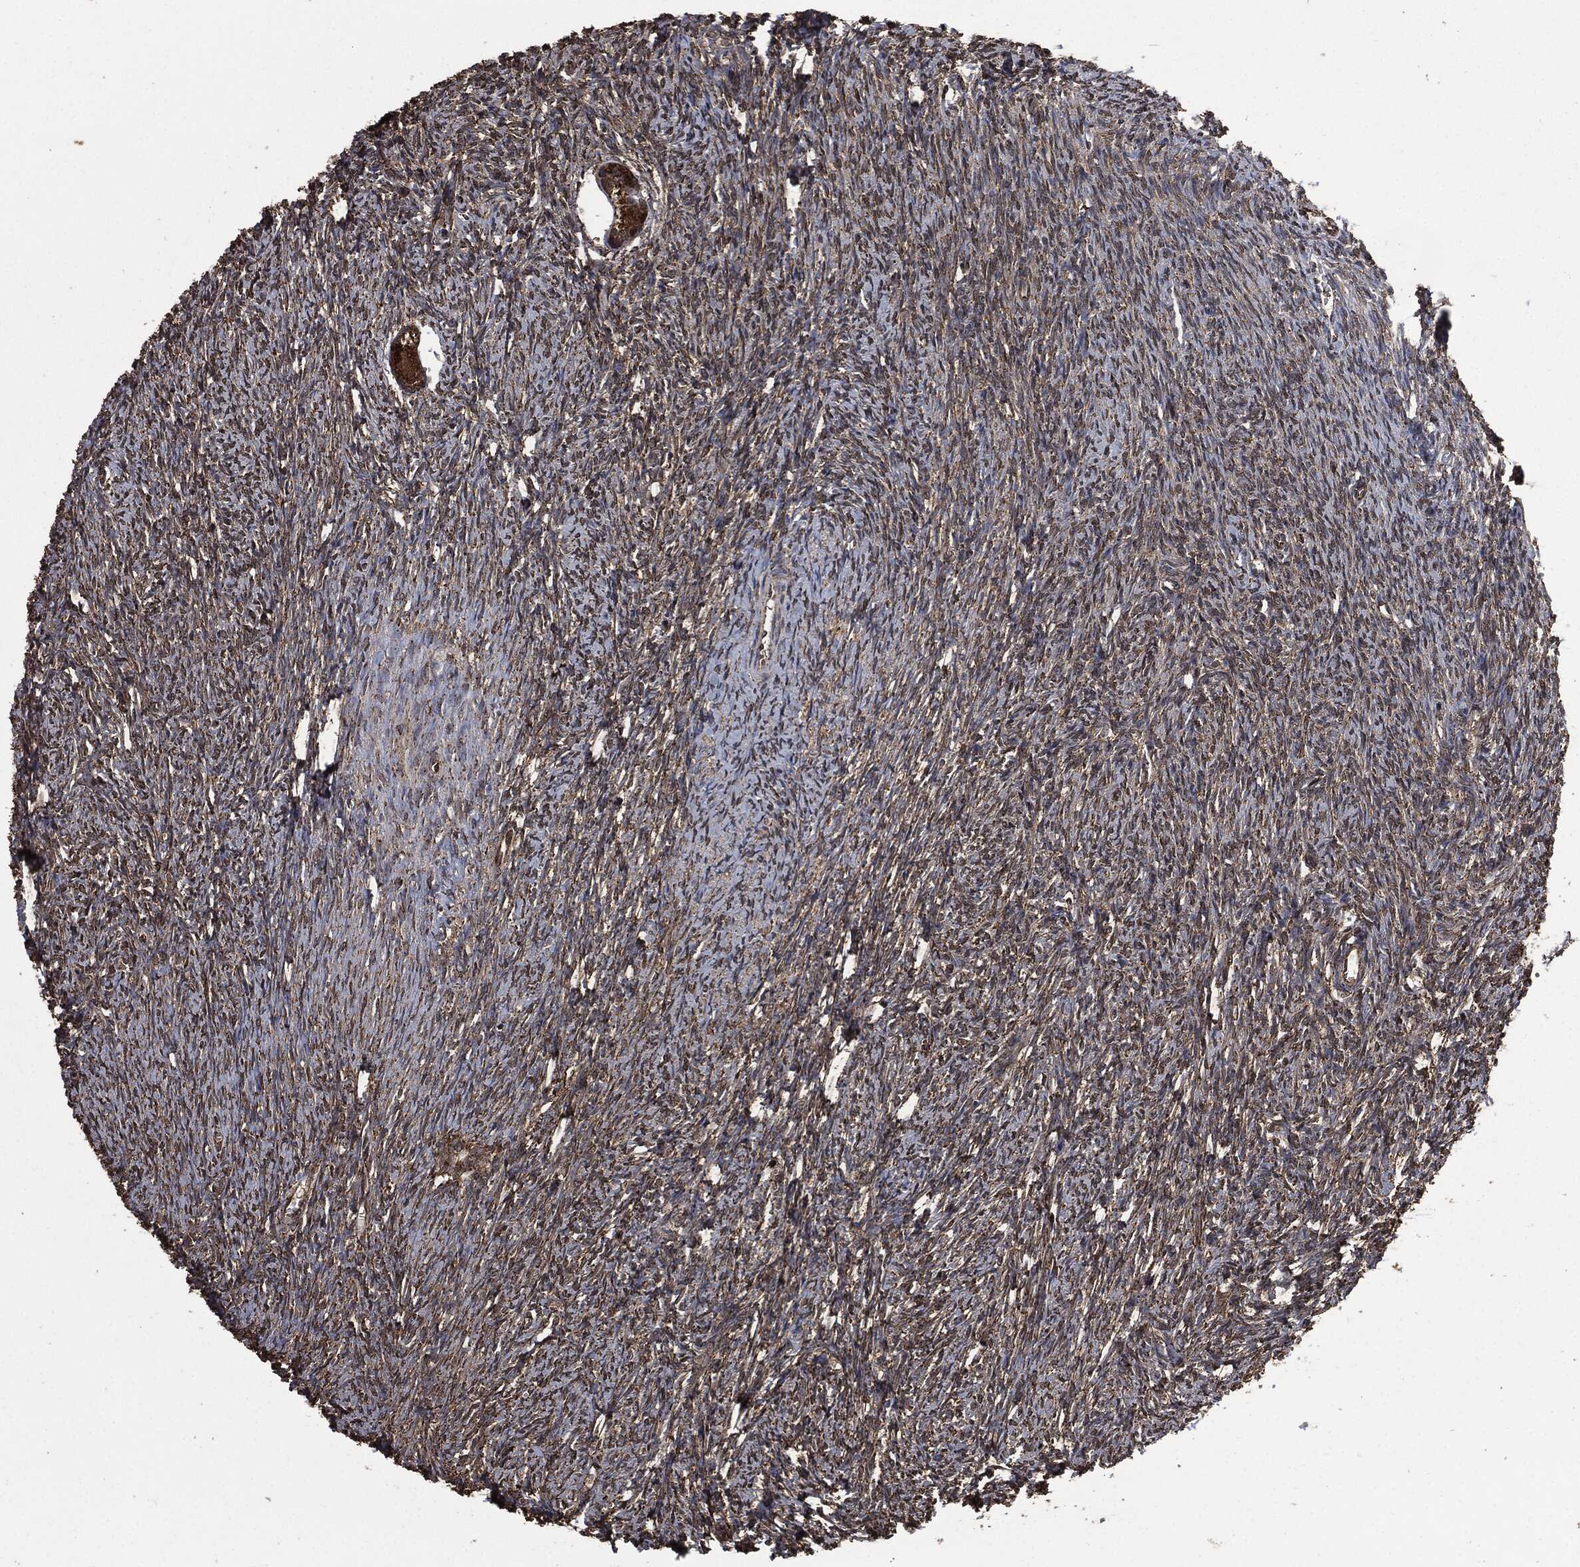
{"staining": {"intensity": "strong", "quantity": ">75%", "location": "cytoplasmic/membranous"}, "tissue": "ovary", "cell_type": "Follicle cells", "image_type": "normal", "snomed": [{"axis": "morphology", "description": "Normal tissue, NOS"}, {"axis": "topography", "description": "Fallopian tube"}, {"axis": "topography", "description": "Ovary"}], "caption": "A photomicrograph of human ovary stained for a protein reveals strong cytoplasmic/membranous brown staining in follicle cells.", "gene": "LIG3", "patient": {"sex": "female", "age": 33}}